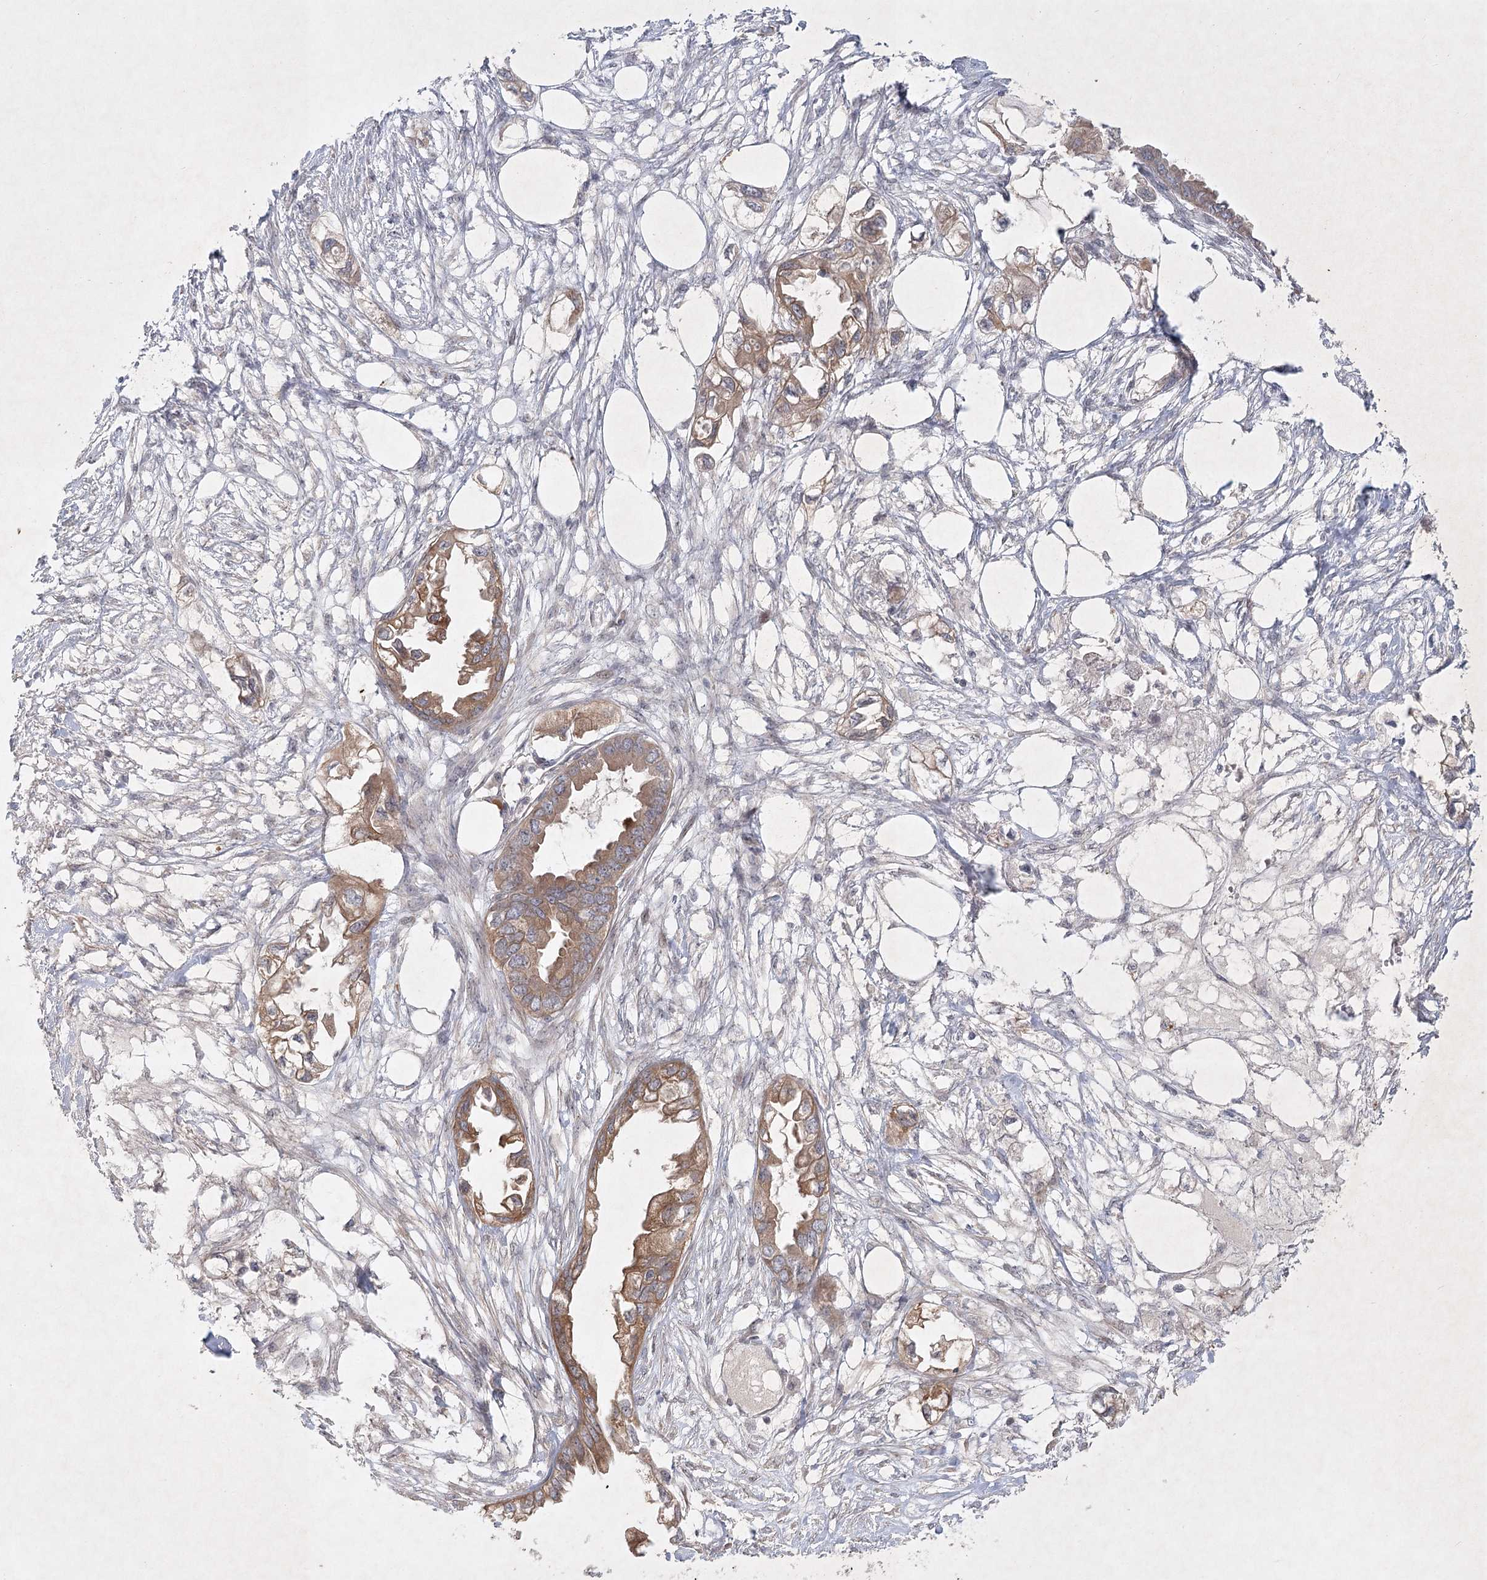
{"staining": {"intensity": "moderate", "quantity": ">75%", "location": "cytoplasmic/membranous"}, "tissue": "endometrial cancer", "cell_type": "Tumor cells", "image_type": "cancer", "snomed": [{"axis": "morphology", "description": "Adenocarcinoma, NOS"}, {"axis": "morphology", "description": "Adenocarcinoma, metastatic, NOS"}, {"axis": "topography", "description": "Adipose tissue"}, {"axis": "topography", "description": "Endometrium"}], "caption": "This photomicrograph shows endometrial cancer (adenocarcinoma) stained with immunohistochemistry to label a protein in brown. The cytoplasmic/membranous of tumor cells show moderate positivity for the protein. Nuclei are counter-stained blue.", "gene": "SH2D3A", "patient": {"sex": "female", "age": 67}}